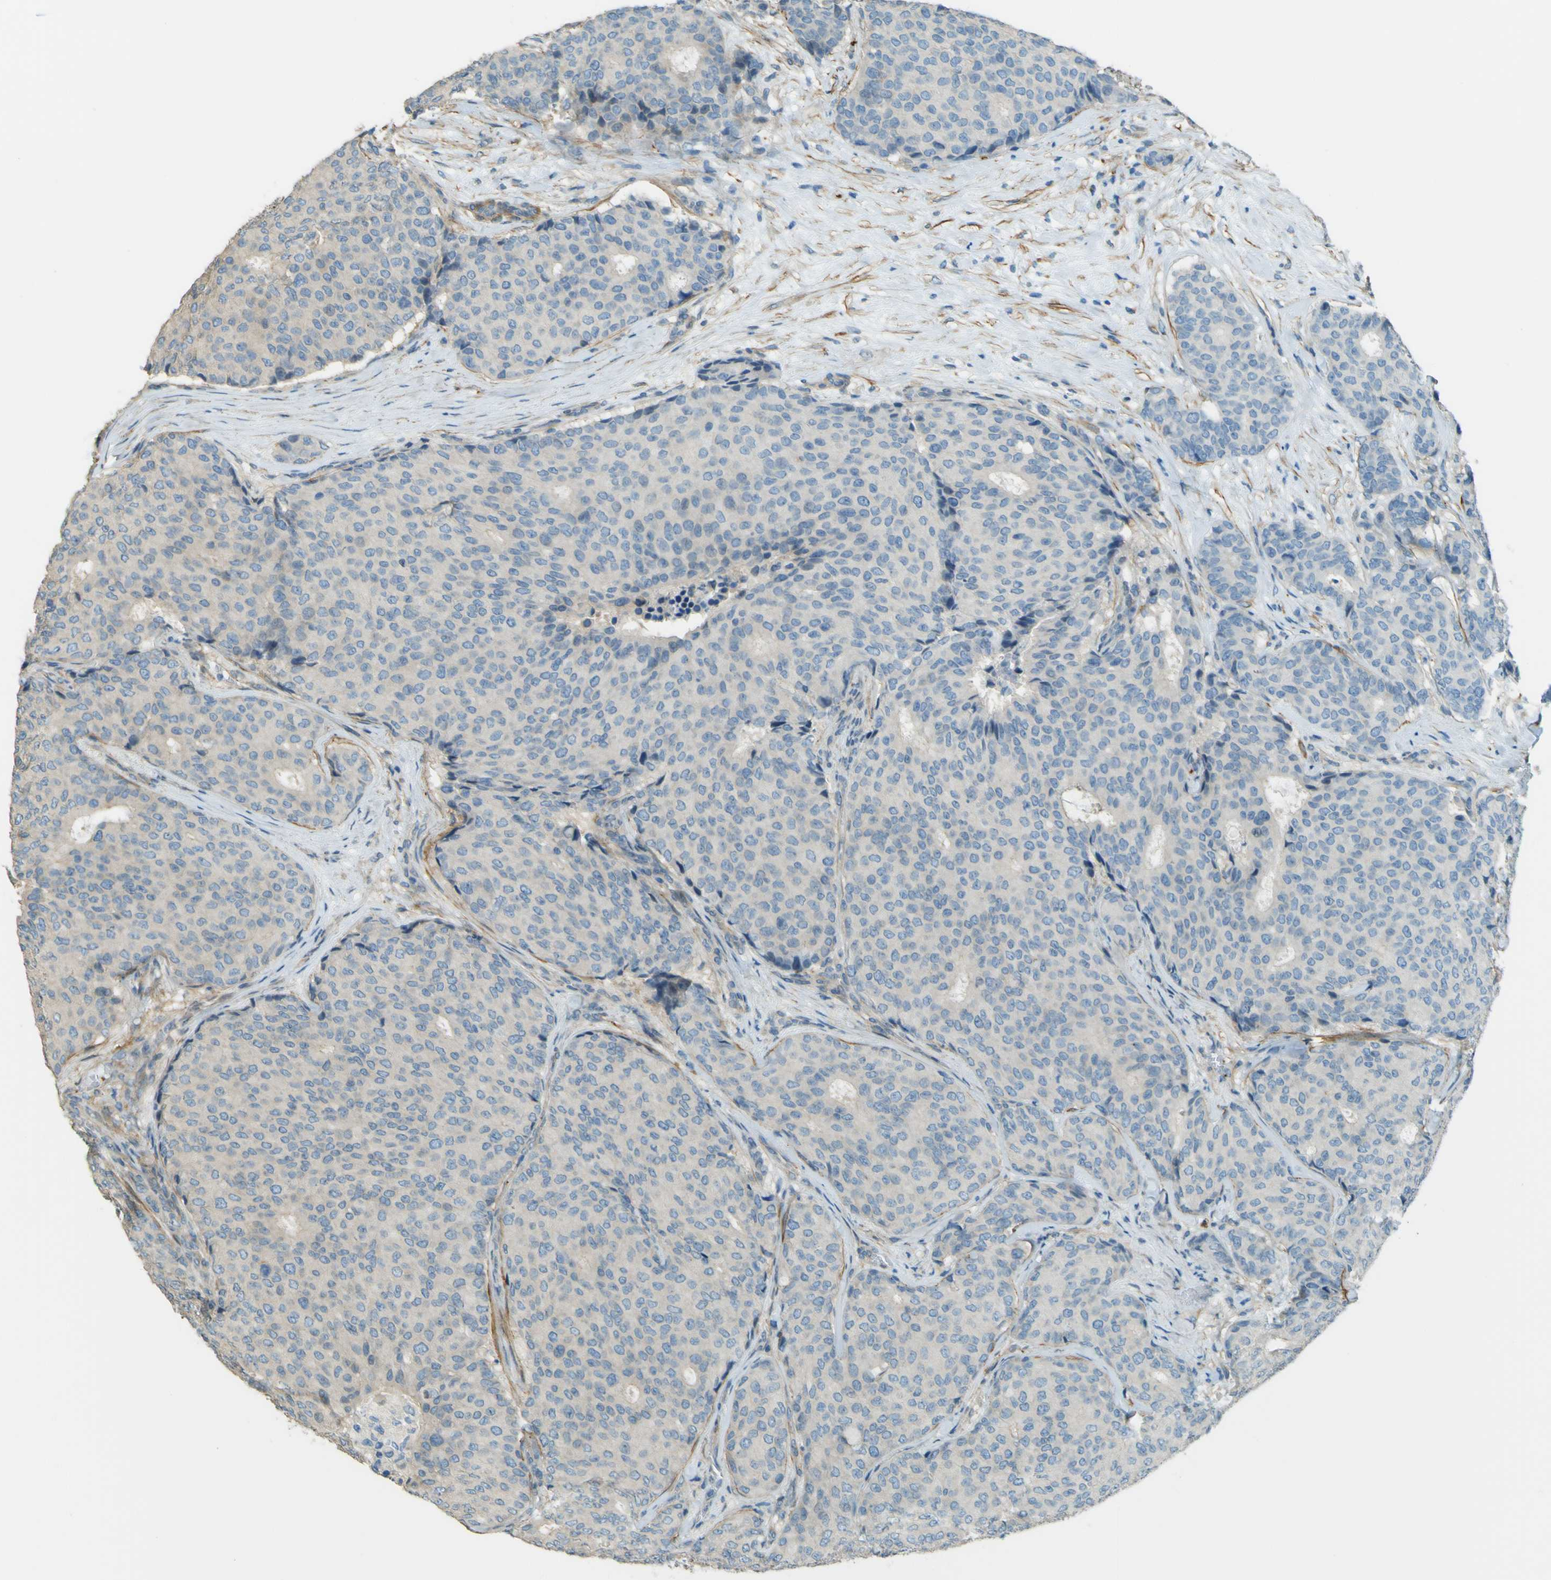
{"staining": {"intensity": "negative", "quantity": "none", "location": "none"}, "tissue": "breast cancer", "cell_type": "Tumor cells", "image_type": "cancer", "snomed": [{"axis": "morphology", "description": "Duct carcinoma"}, {"axis": "topography", "description": "Breast"}], "caption": "A photomicrograph of human breast infiltrating ductal carcinoma is negative for staining in tumor cells.", "gene": "NEXN", "patient": {"sex": "female", "age": 75}}